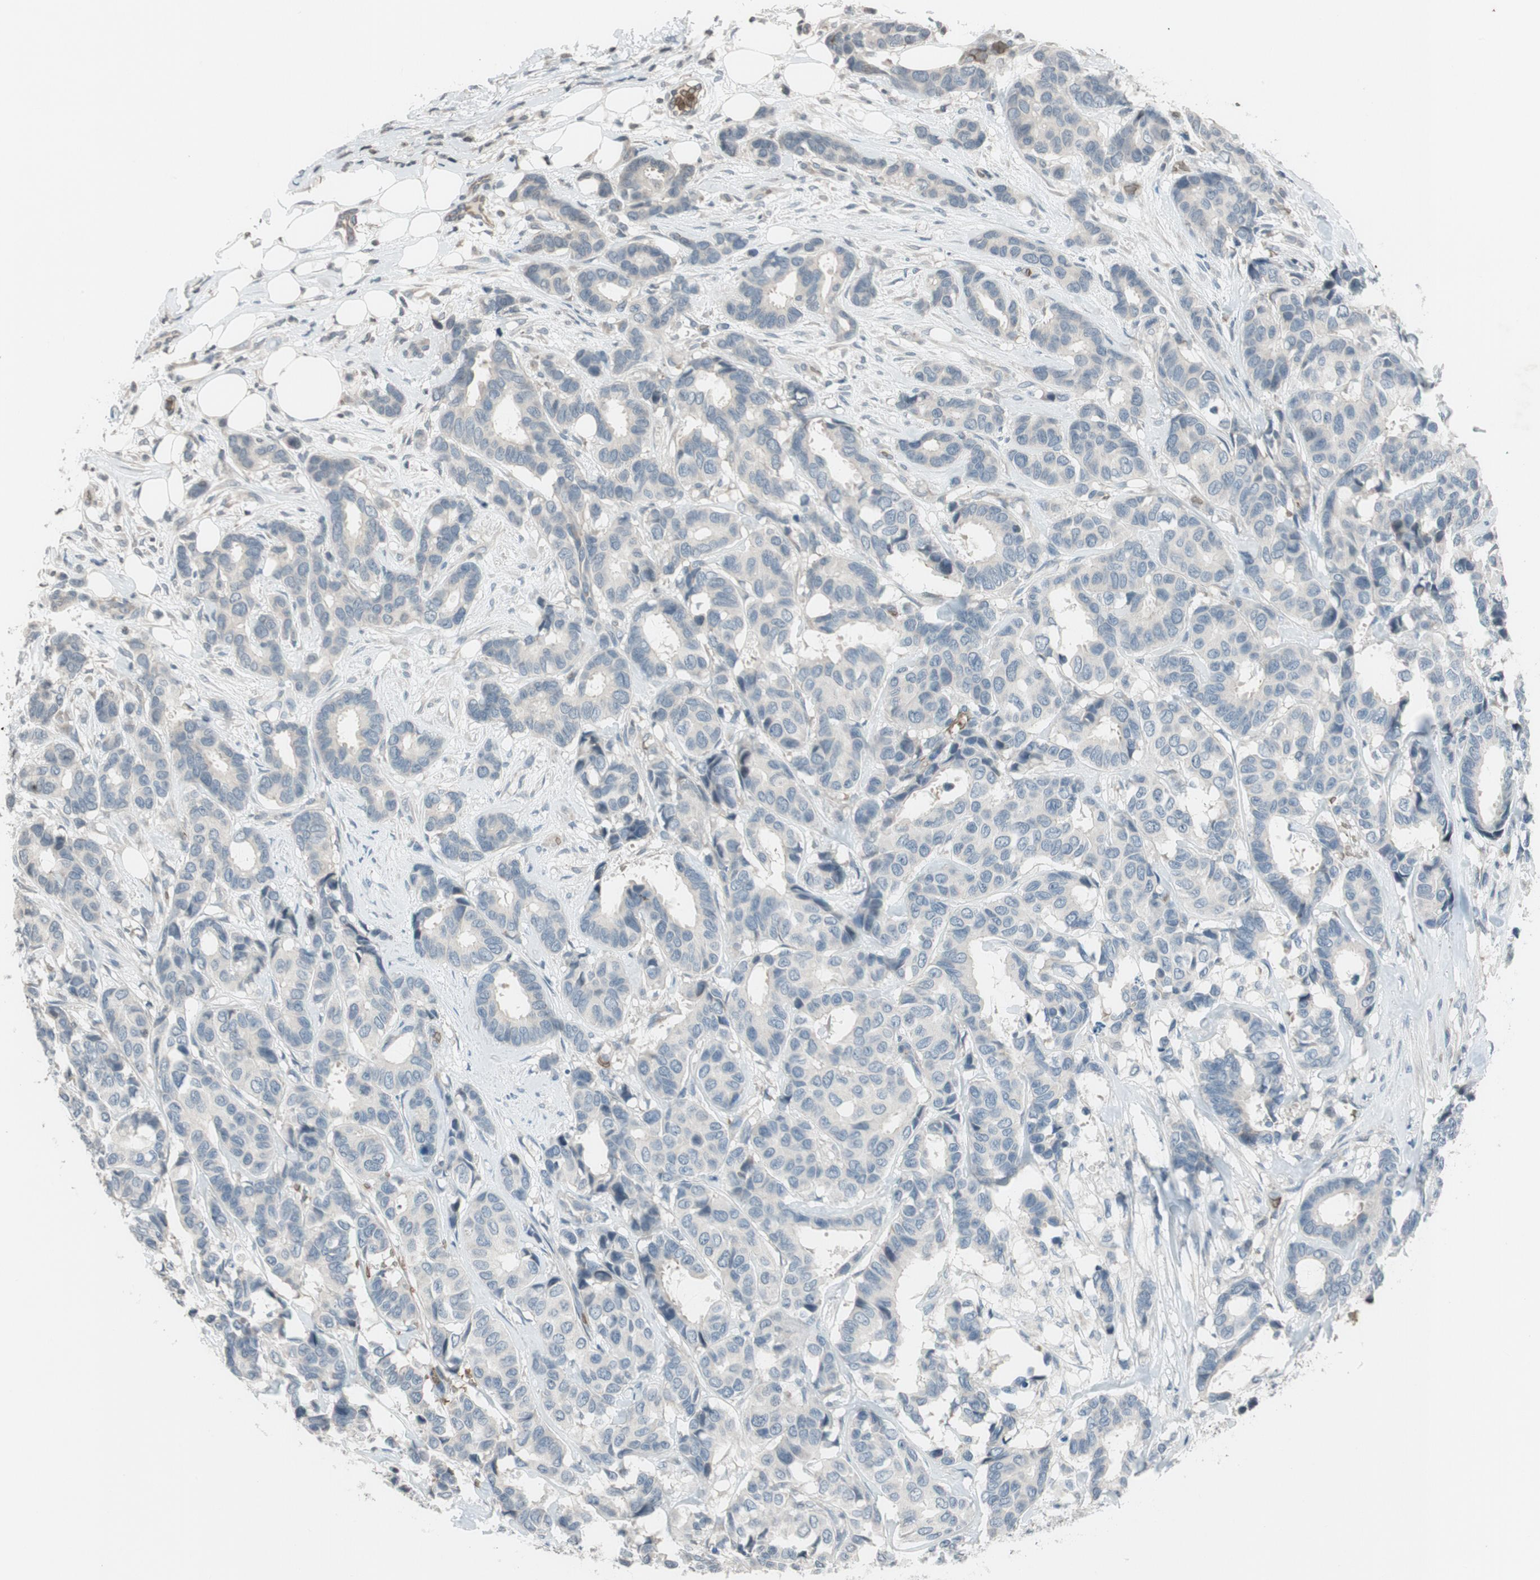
{"staining": {"intensity": "negative", "quantity": "none", "location": "none"}, "tissue": "breast cancer", "cell_type": "Tumor cells", "image_type": "cancer", "snomed": [{"axis": "morphology", "description": "Duct carcinoma"}, {"axis": "topography", "description": "Breast"}], "caption": "Tumor cells show no significant staining in breast cancer.", "gene": "GYPC", "patient": {"sex": "female", "age": 87}}